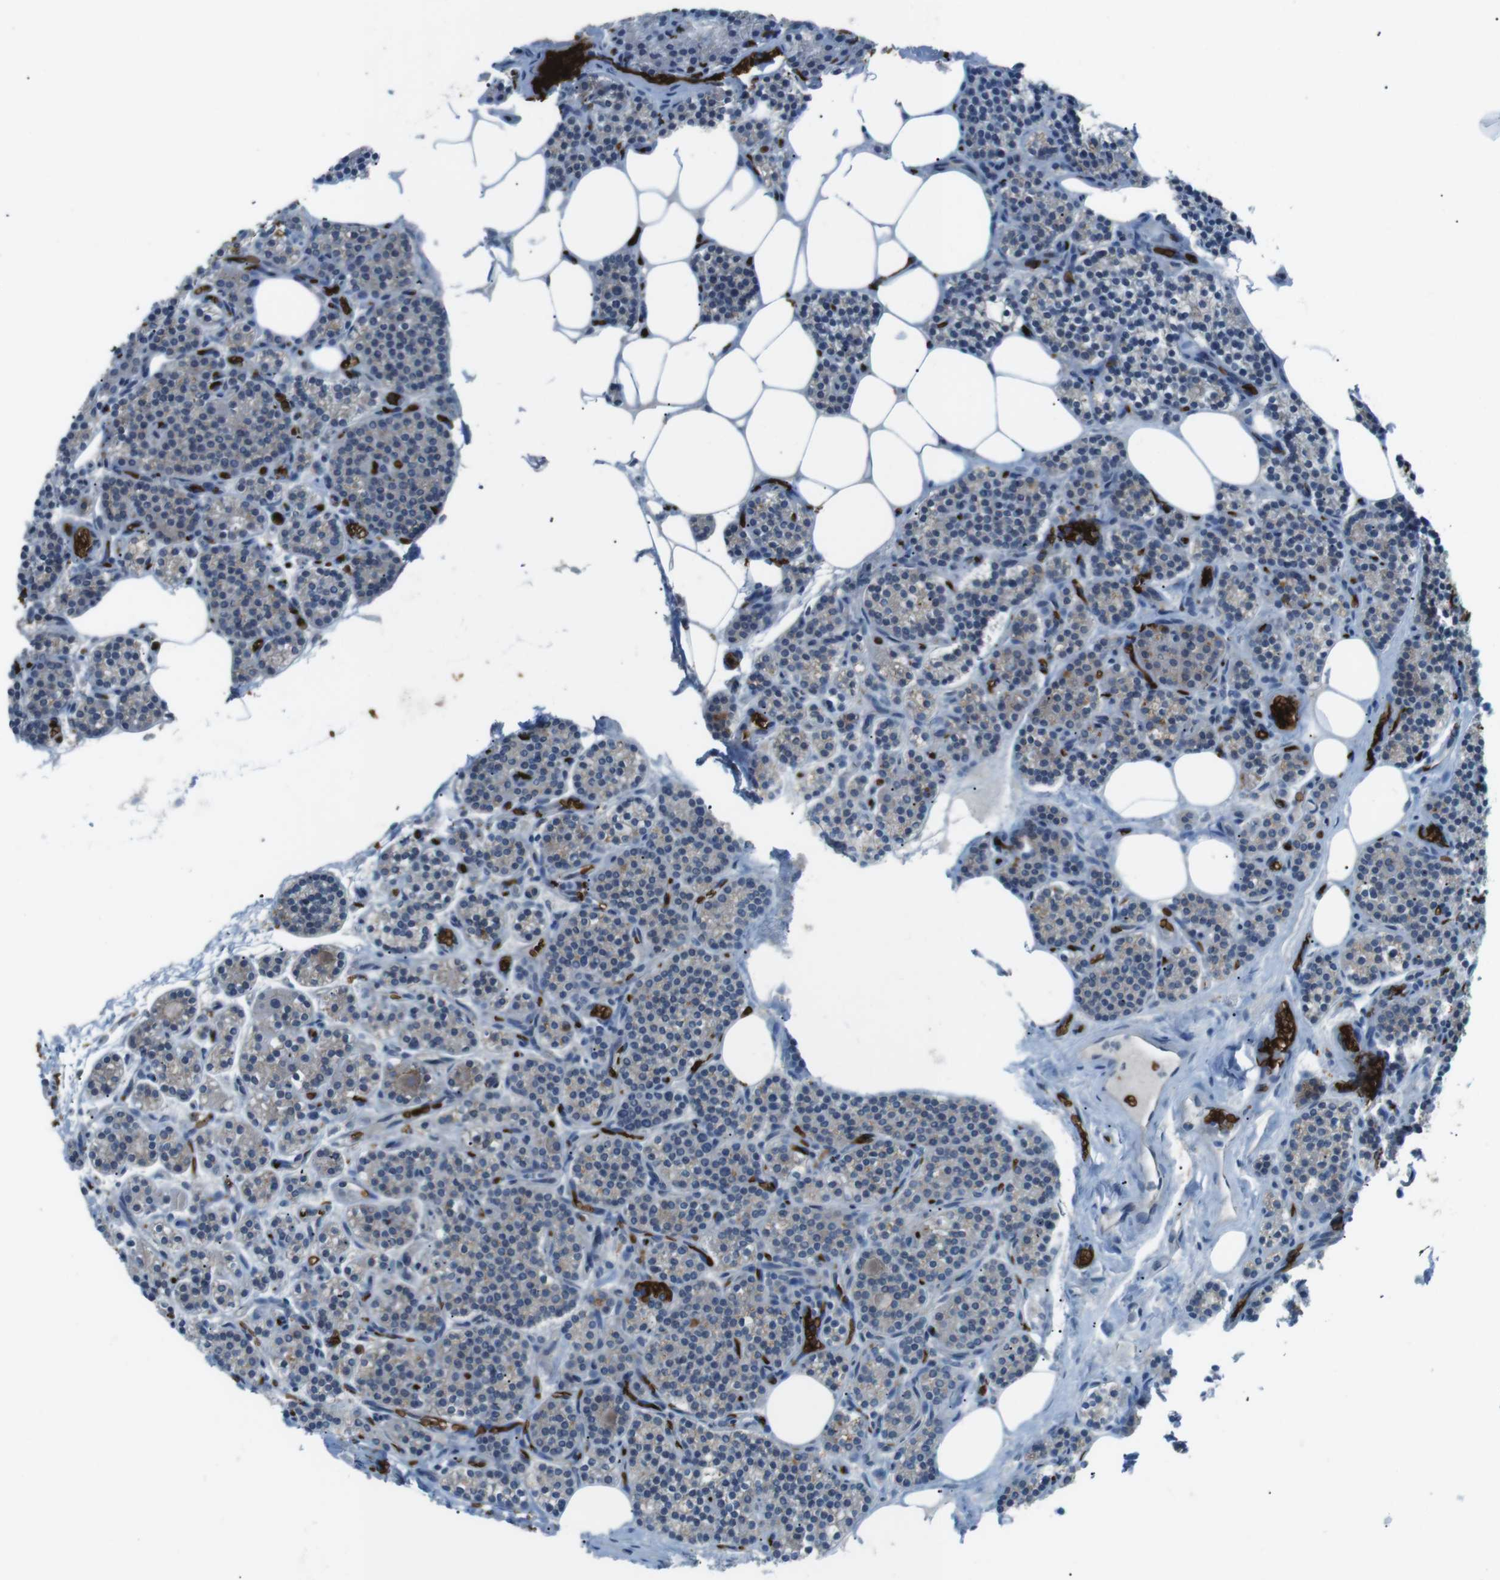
{"staining": {"intensity": "weak", "quantity": ">75%", "location": "cytoplasmic/membranous"}, "tissue": "parathyroid gland", "cell_type": "Glandular cells", "image_type": "normal", "snomed": [{"axis": "morphology", "description": "Normal tissue, NOS"}, {"axis": "morphology", "description": "Adenoma, NOS"}, {"axis": "topography", "description": "Parathyroid gland"}], "caption": "Immunohistochemical staining of unremarkable human parathyroid gland reveals low levels of weak cytoplasmic/membranous positivity in approximately >75% of glandular cells.", "gene": "SPTA1", "patient": {"sex": "female", "age": 74}}